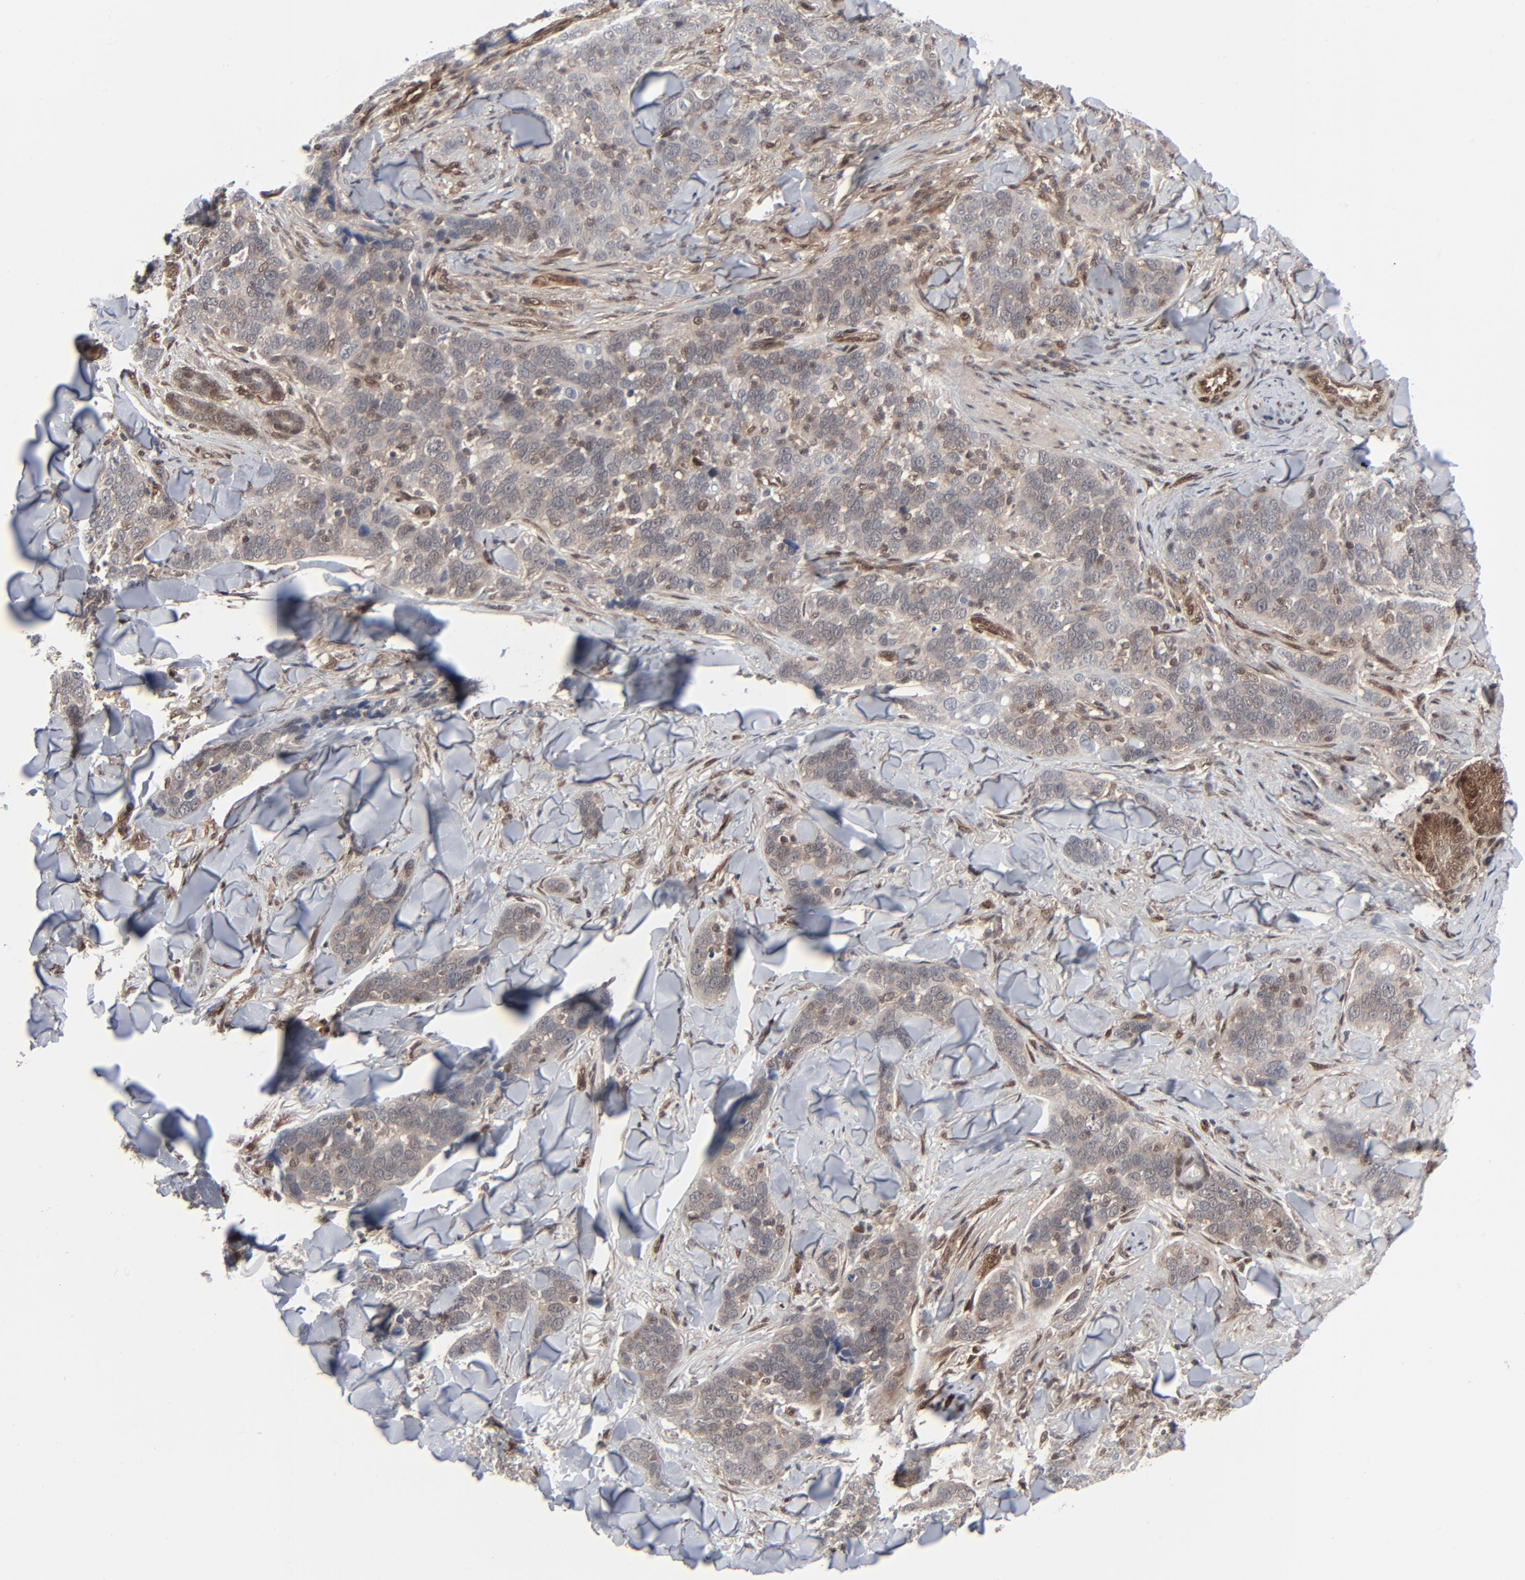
{"staining": {"intensity": "weak", "quantity": "25%-75%", "location": "cytoplasmic/membranous,nuclear"}, "tissue": "skin cancer", "cell_type": "Tumor cells", "image_type": "cancer", "snomed": [{"axis": "morphology", "description": "Normal tissue, NOS"}, {"axis": "morphology", "description": "Squamous cell carcinoma, NOS"}, {"axis": "topography", "description": "Skin"}], "caption": "A photomicrograph of skin cancer stained for a protein shows weak cytoplasmic/membranous and nuclear brown staining in tumor cells.", "gene": "AKT1", "patient": {"sex": "female", "age": 83}}